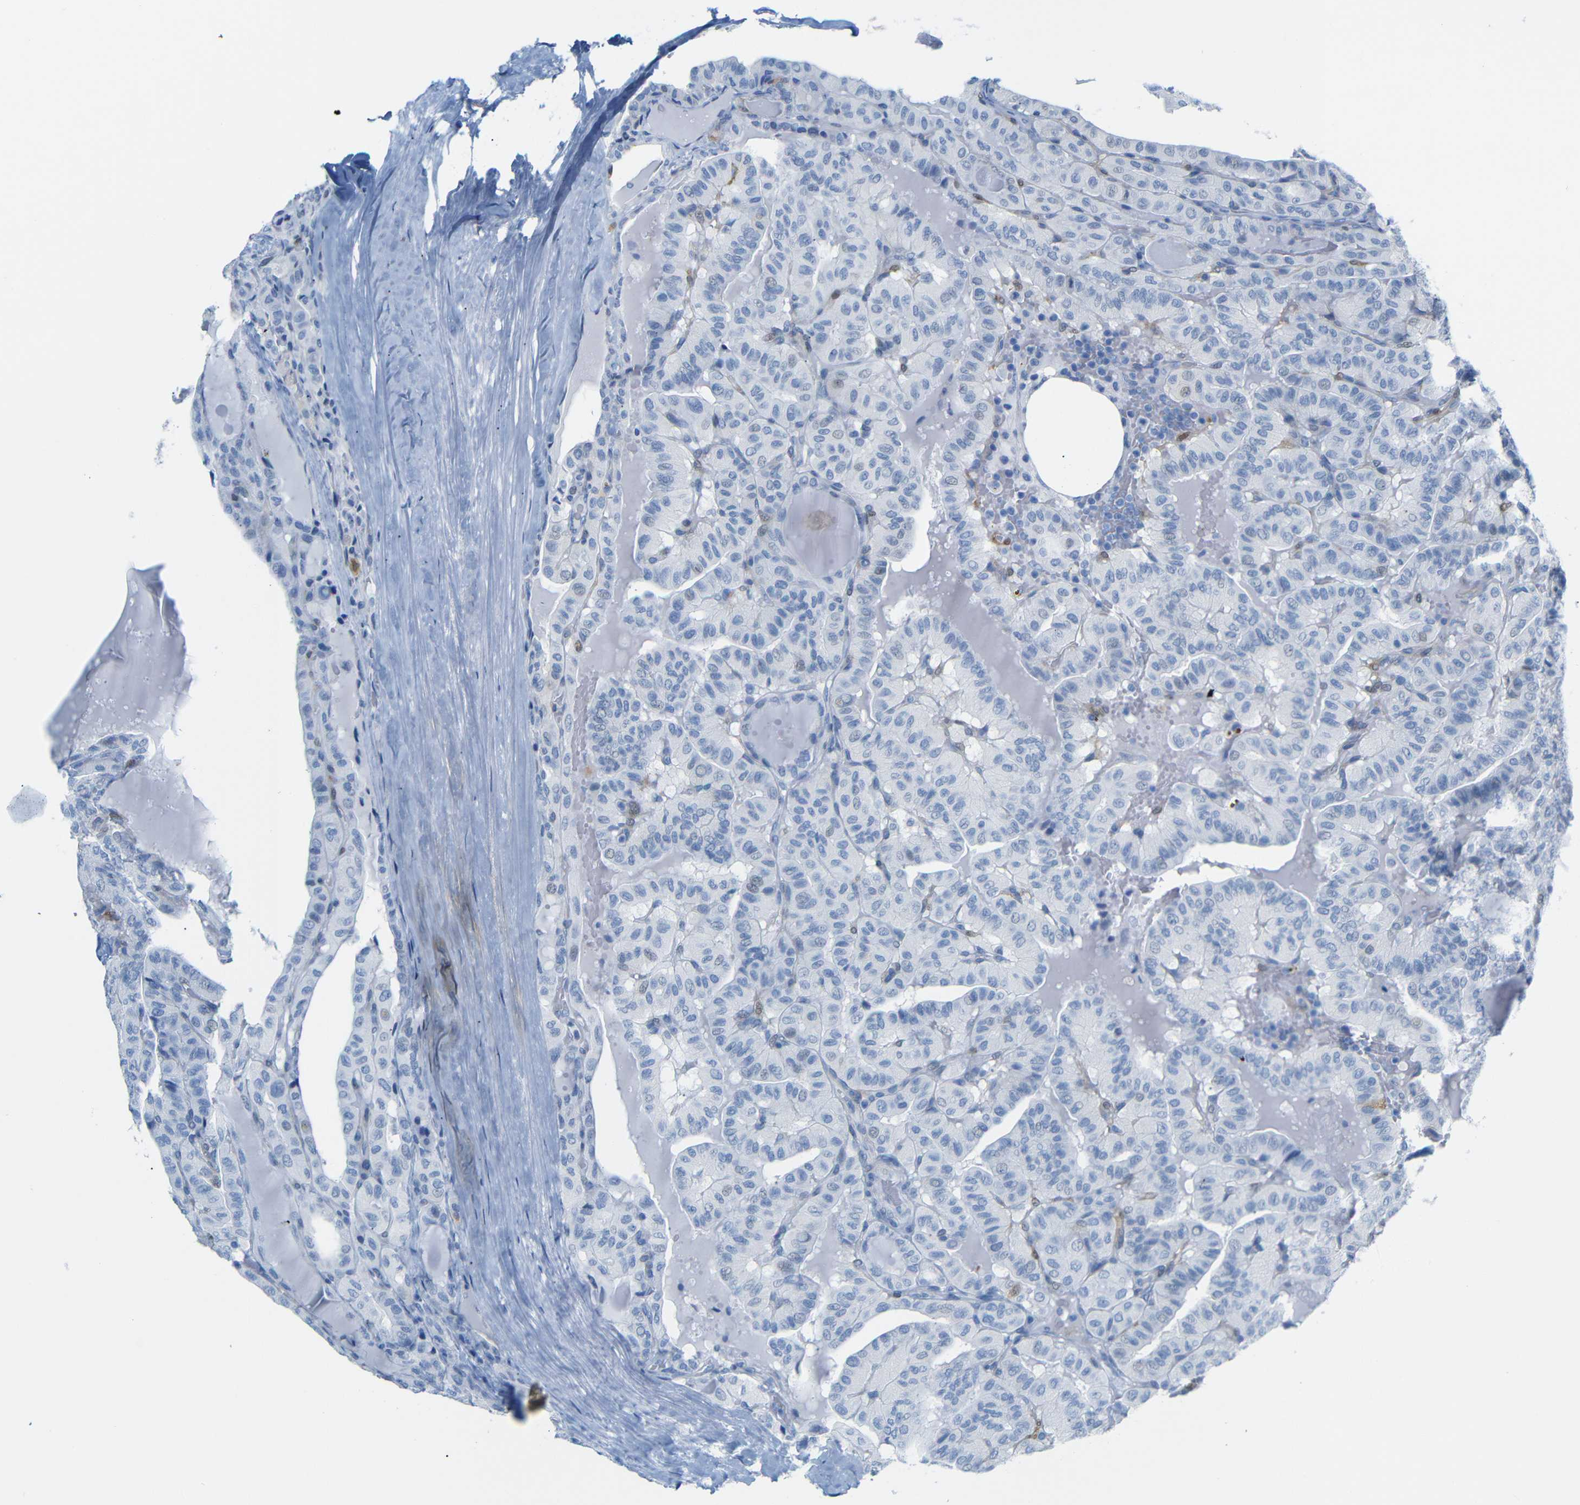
{"staining": {"intensity": "negative", "quantity": "none", "location": "none"}, "tissue": "head and neck cancer", "cell_type": "Tumor cells", "image_type": "cancer", "snomed": [{"axis": "morphology", "description": "Squamous cell carcinoma, NOS"}, {"axis": "topography", "description": "Oral tissue"}, {"axis": "topography", "description": "Head-Neck"}], "caption": "This is an immunohistochemistry photomicrograph of human squamous cell carcinoma (head and neck). There is no expression in tumor cells.", "gene": "MT1A", "patient": {"sex": "female", "age": 50}}